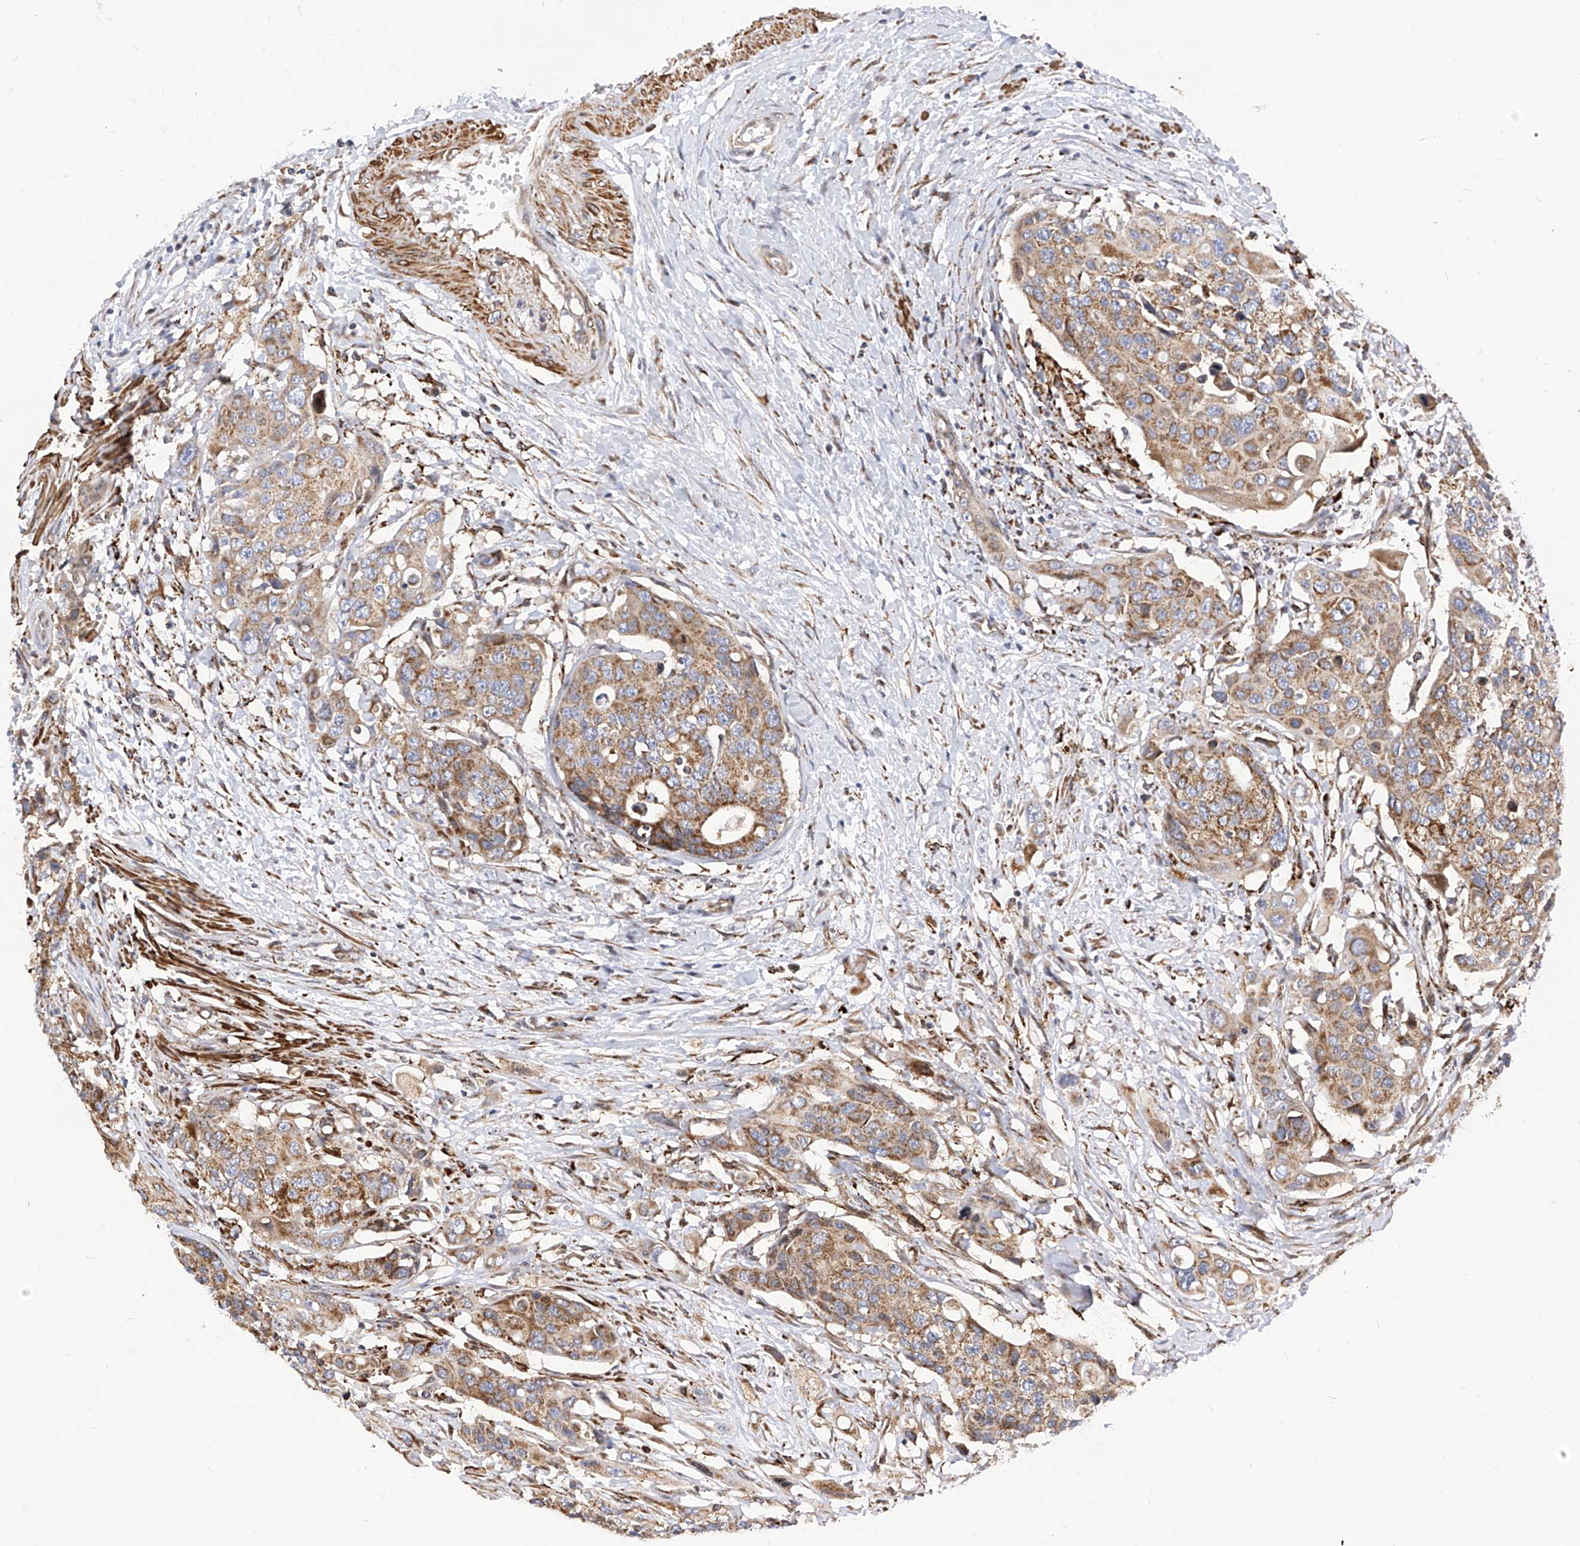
{"staining": {"intensity": "moderate", "quantity": ">75%", "location": "cytoplasmic/membranous"}, "tissue": "colorectal cancer", "cell_type": "Tumor cells", "image_type": "cancer", "snomed": [{"axis": "morphology", "description": "Adenocarcinoma, NOS"}, {"axis": "topography", "description": "Colon"}], "caption": "Moderate cytoplasmic/membranous positivity is identified in about >75% of tumor cells in colorectal cancer.", "gene": "TTLL8", "patient": {"sex": "male", "age": 77}}